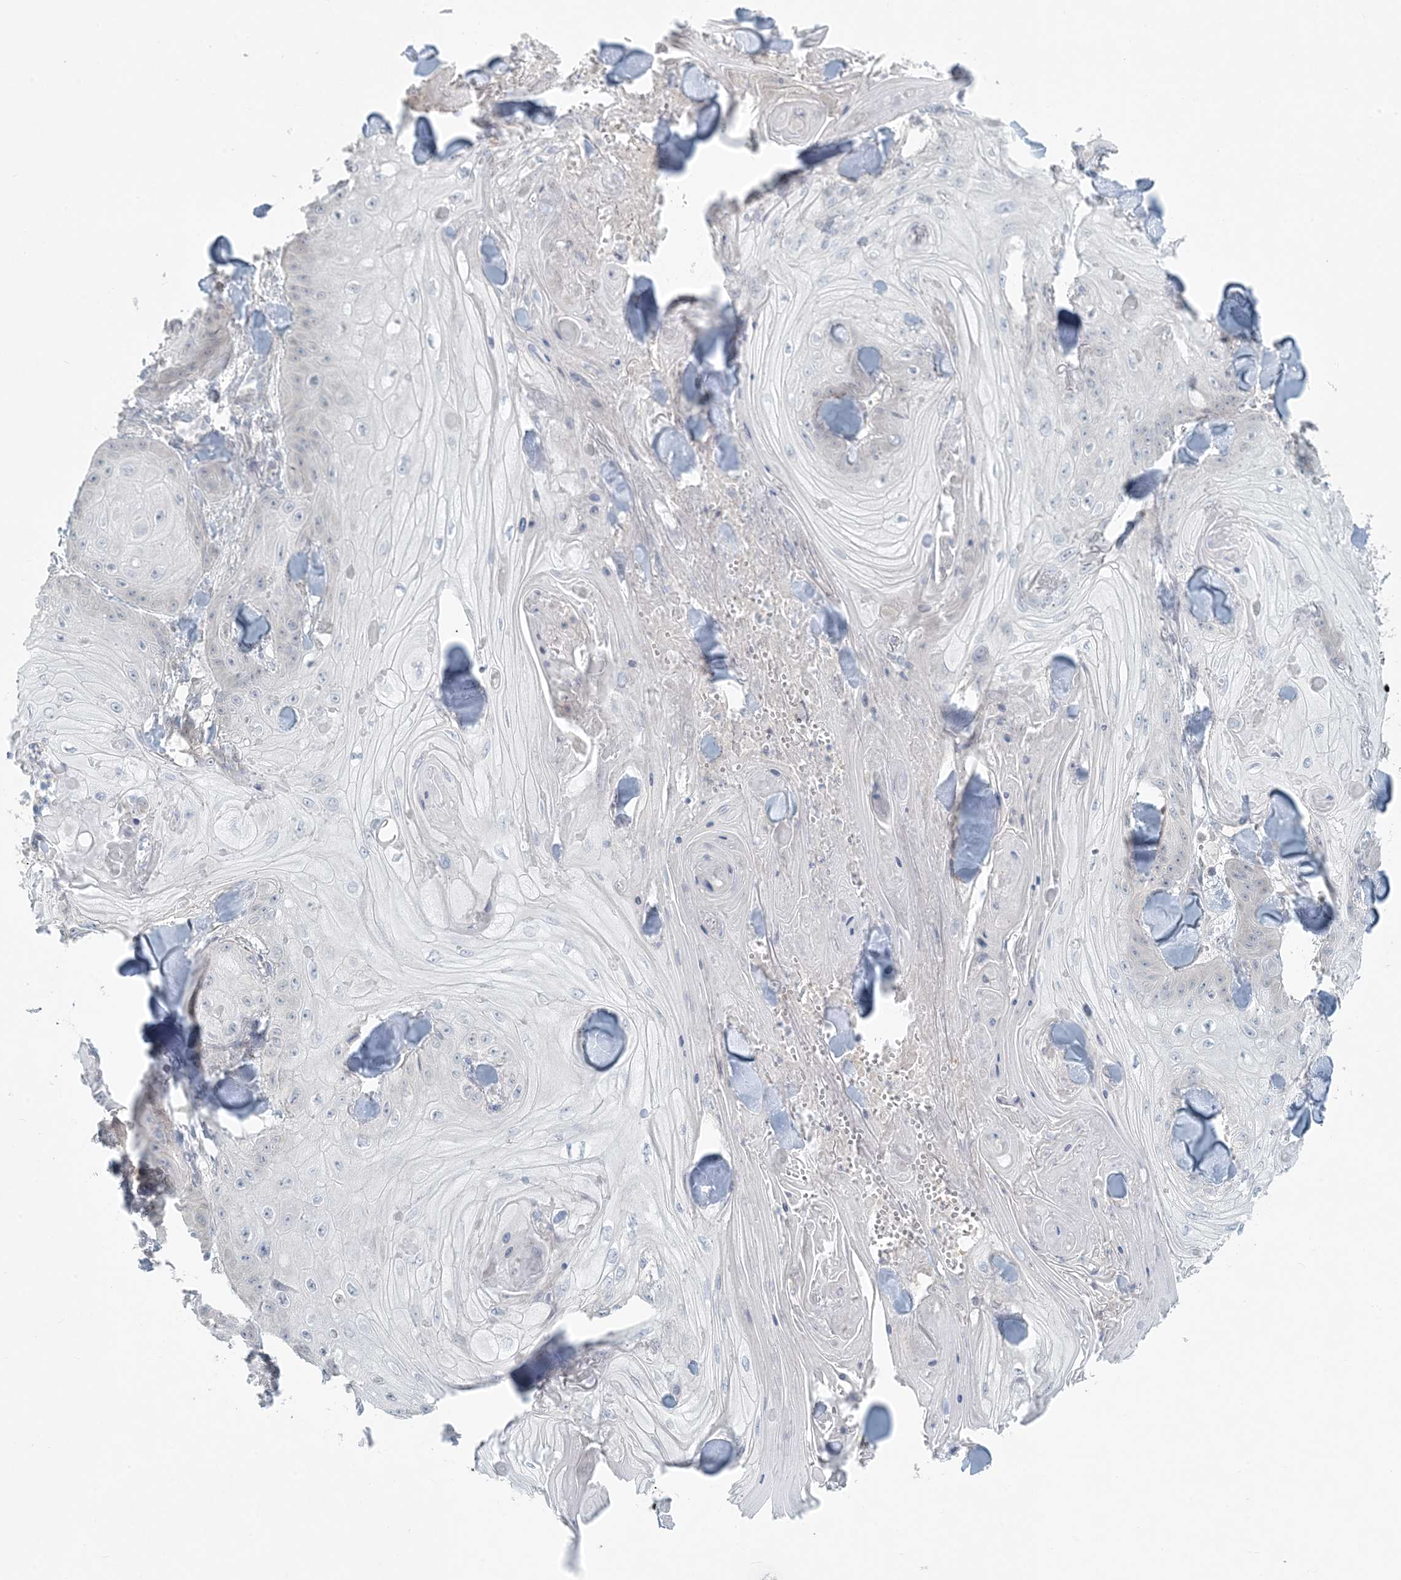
{"staining": {"intensity": "negative", "quantity": "none", "location": "none"}, "tissue": "skin cancer", "cell_type": "Tumor cells", "image_type": "cancer", "snomed": [{"axis": "morphology", "description": "Squamous cell carcinoma, NOS"}, {"axis": "topography", "description": "Skin"}], "caption": "The histopathology image reveals no staining of tumor cells in squamous cell carcinoma (skin).", "gene": "CTDNEP1", "patient": {"sex": "male", "age": 74}}